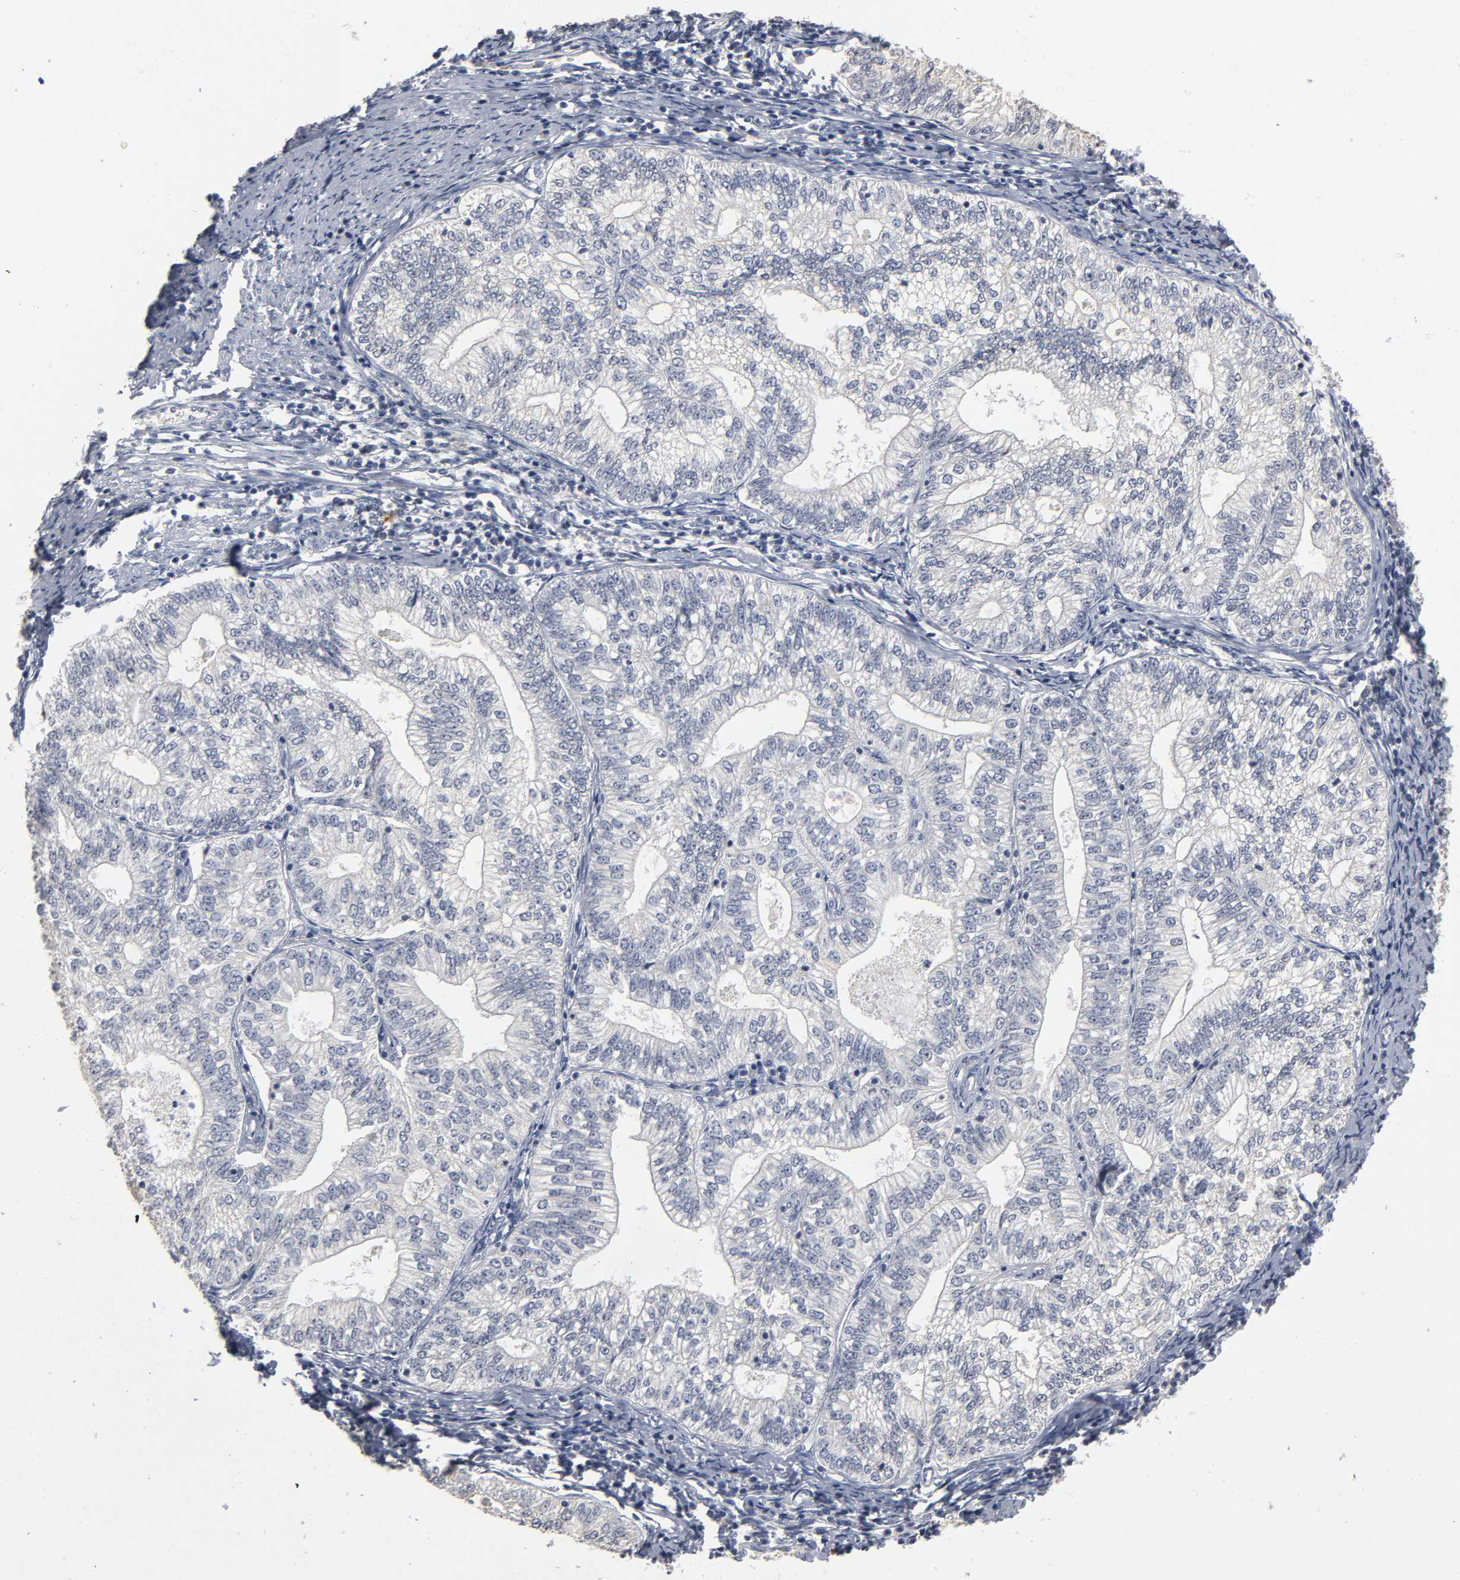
{"staining": {"intensity": "negative", "quantity": "none", "location": "none"}, "tissue": "endometrial cancer", "cell_type": "Tumor cells", "image_type": "cancer", "snomed": [{"axis": "morphology", "description": "Adenocarcinoma, NOS"}, {"axis": "topography", "description": "Endometrium"}], "caption": "Micrograph shows no protein expression in tumor cells of endometrial cancer tissue. (Brightfield microscopy of DAB (3,3'-diaminobenzidine) immunohistochemistry at high magnification).", "gene": "TCAP", "patient": {"sex": "female", "age": 69}}